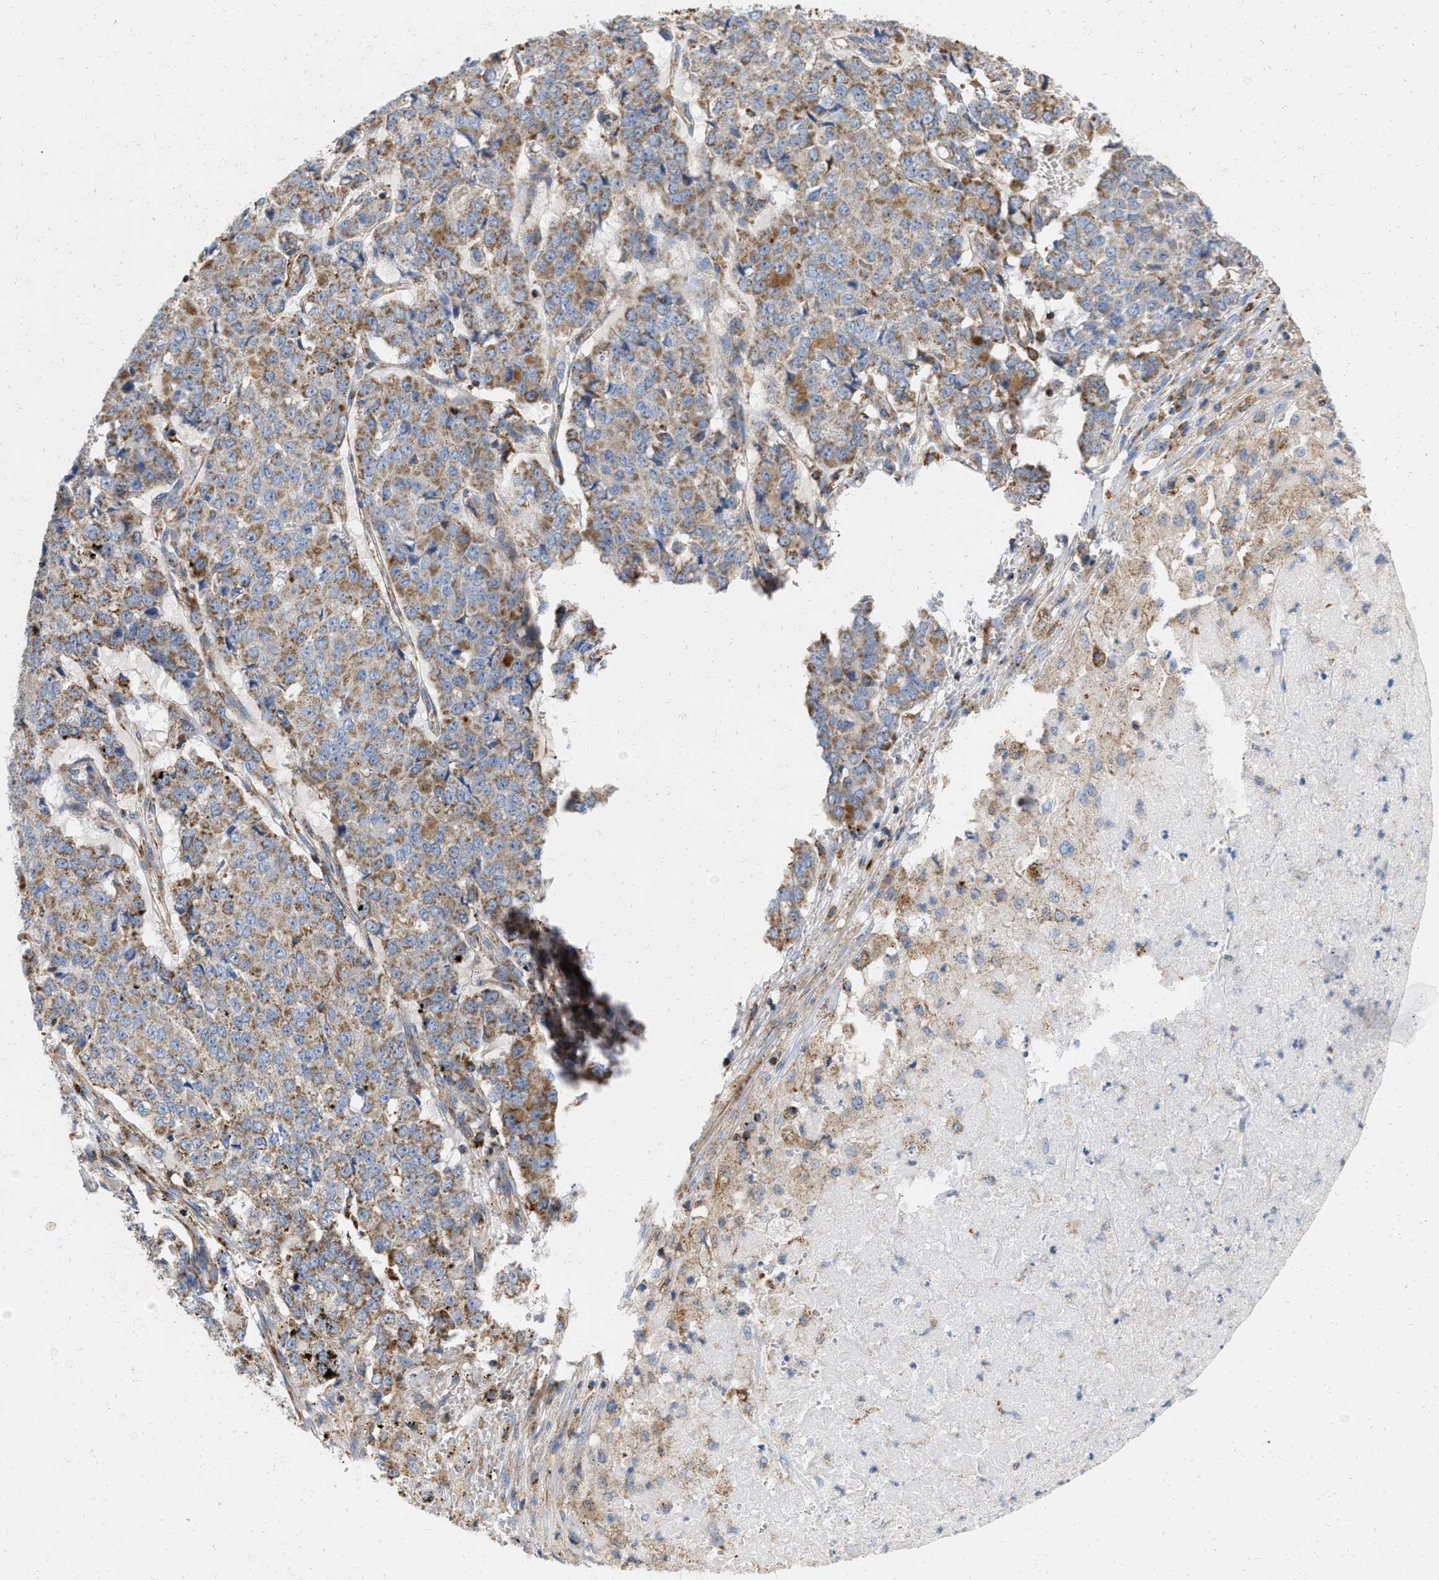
{"staining": {"intensity": "moderate", "quantity": ">75%", "location": "cytoplasmic/membranous"}, "tissue": "pancreatic cancer", "cell_type": "Tumor cells", "image_type": "cancer", "snomed": [{"axis": "morphology", "description": "Adenocarcinoma, NOS"}, {"axis": "topography", "description": "Pancreas"}], "caption": "A brown stain shows moderate cytoplasmic/membranous positivity of a protein in human pancreatic cancer (adenocarcinoma) tumor cells. The protein of interest is stained brown, and the nuclei are stained in blue (DAB (3,3'-diaminobenzidine) IHC with brightfield microscopy, high magnification).", "gene": "GRB10", "patient": {"sex": "male", "age": 50}}